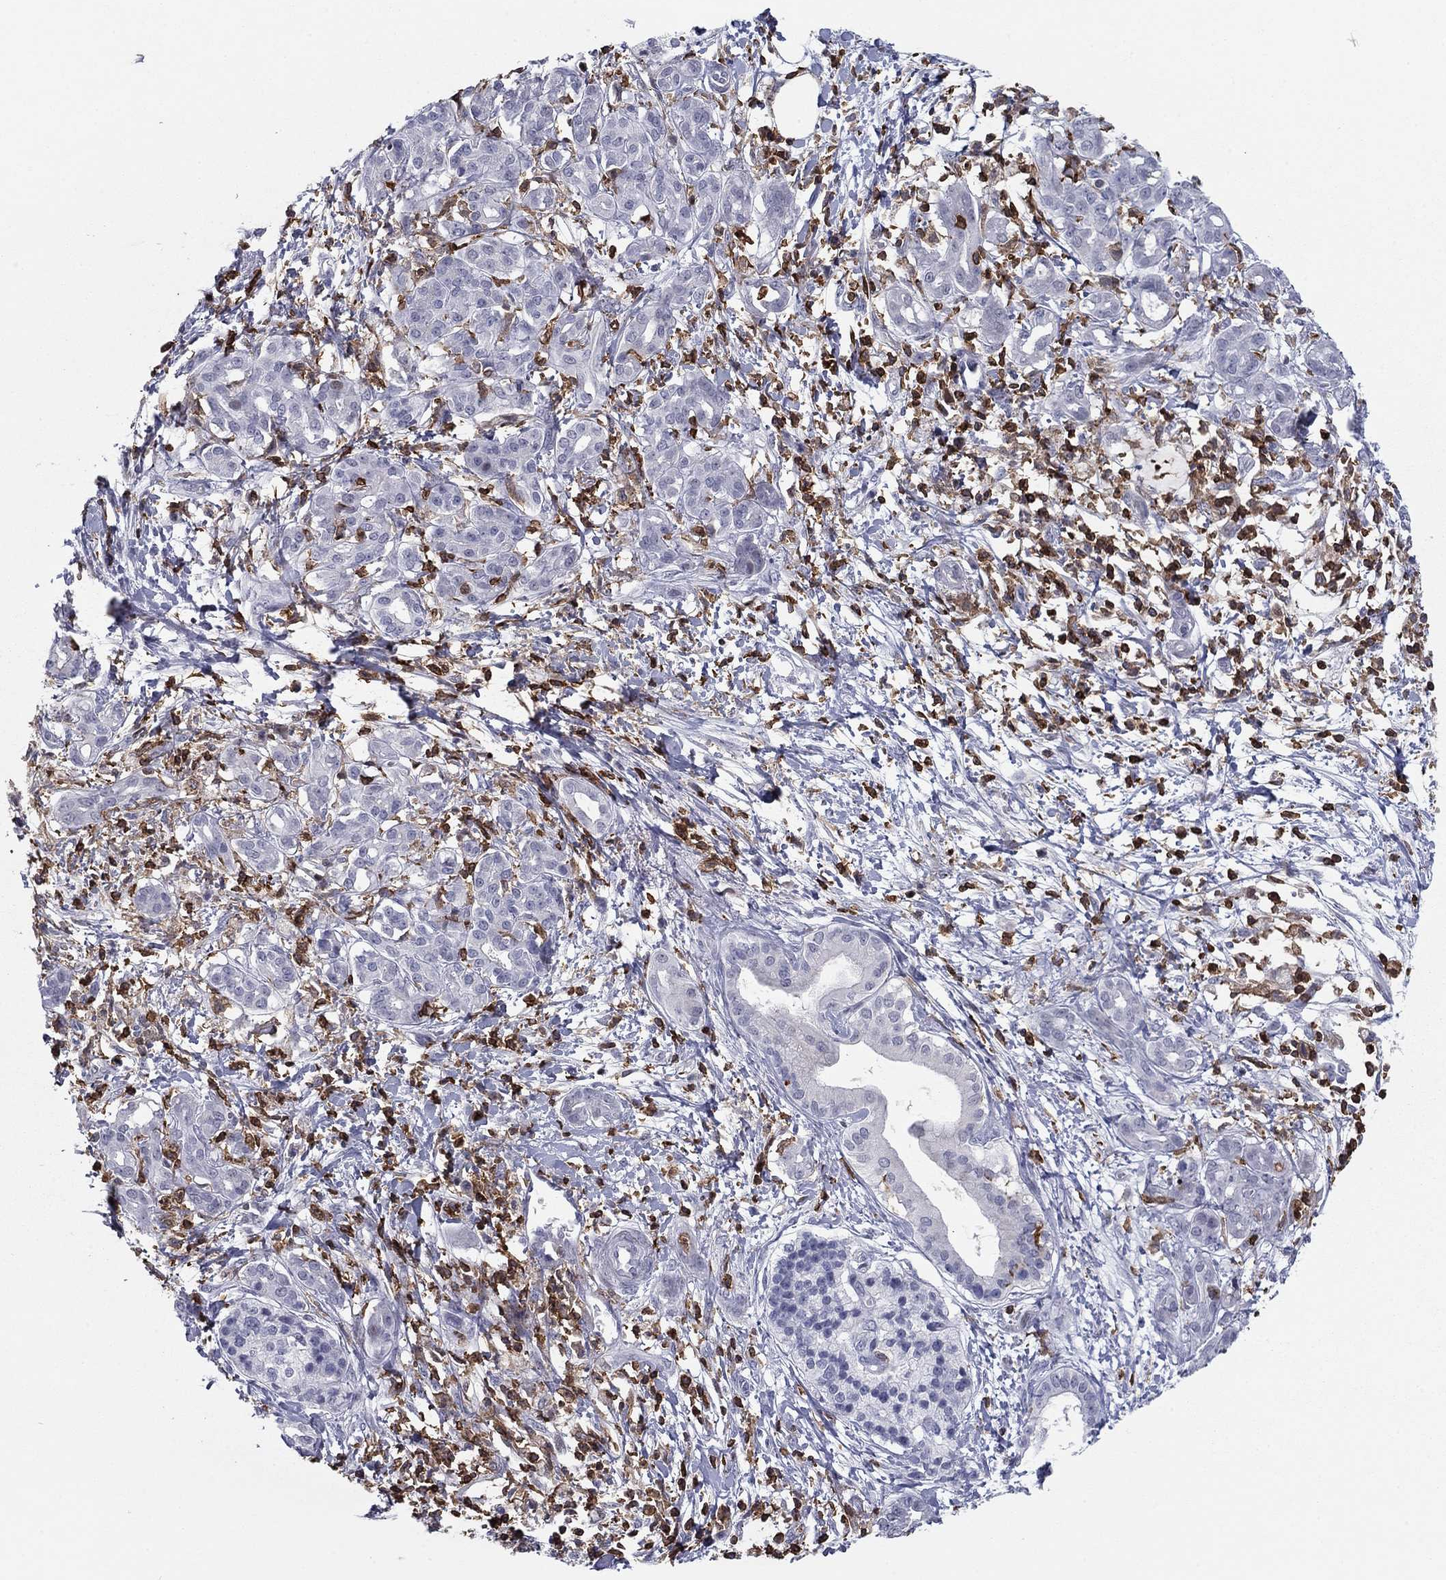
{"staining": {"intensity": "negative", "quantity": "none", "location": "none"}, "tissue": "pancreatic cancer", "cell_type": "Tumor cells", "image_type": "cancer", "snomed": [{"axis": "morphology", "description": "Adenocarcinoma, NOS"}, {"axis": "topography", "description": "Pancreas"}], "caption": "Immunohistochemical staining of human pancreatic adenocarcinoma exhibits no significant expression in tumor cells.", "gene": "ARHGAP27", "patient": {"sex": "male", "age": 72}}